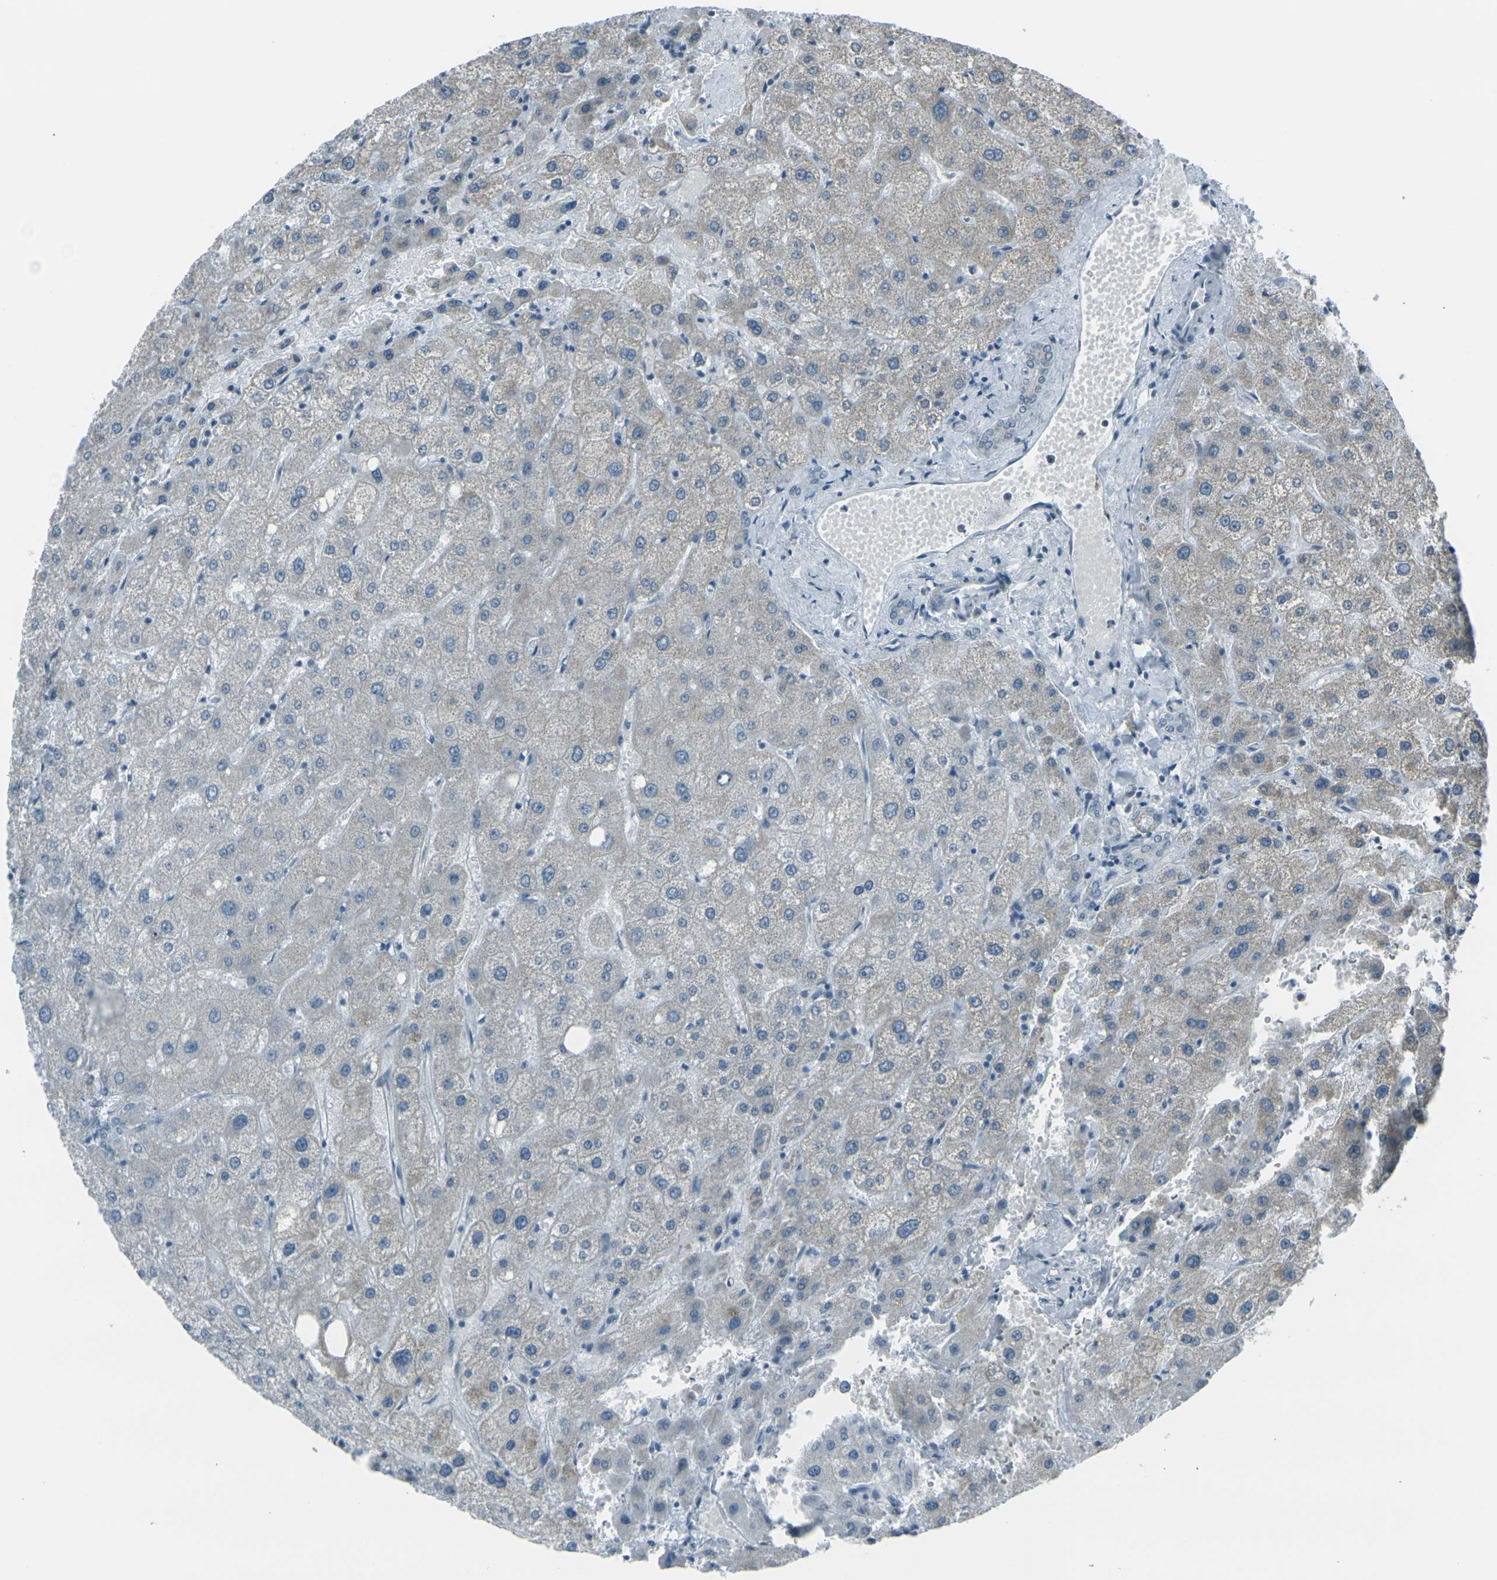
{"staining": {"intensity": "negative", "quantity": "none", "location": "none"}, "tissue": "liver", "cell_type": "Cholangiocytes", "image_type": "normal", "snomed": [{"axis": "morphology", "description": "Normal tissue, NOS"}, {"axis": "topography", "description": "Liver"}], "caption": "DAB immunohistochemical staining of benign liver displays no significant staining in cholangiocytes.", "gene": "H2BC1", "patient": {"sex": "male", "age": 73}}